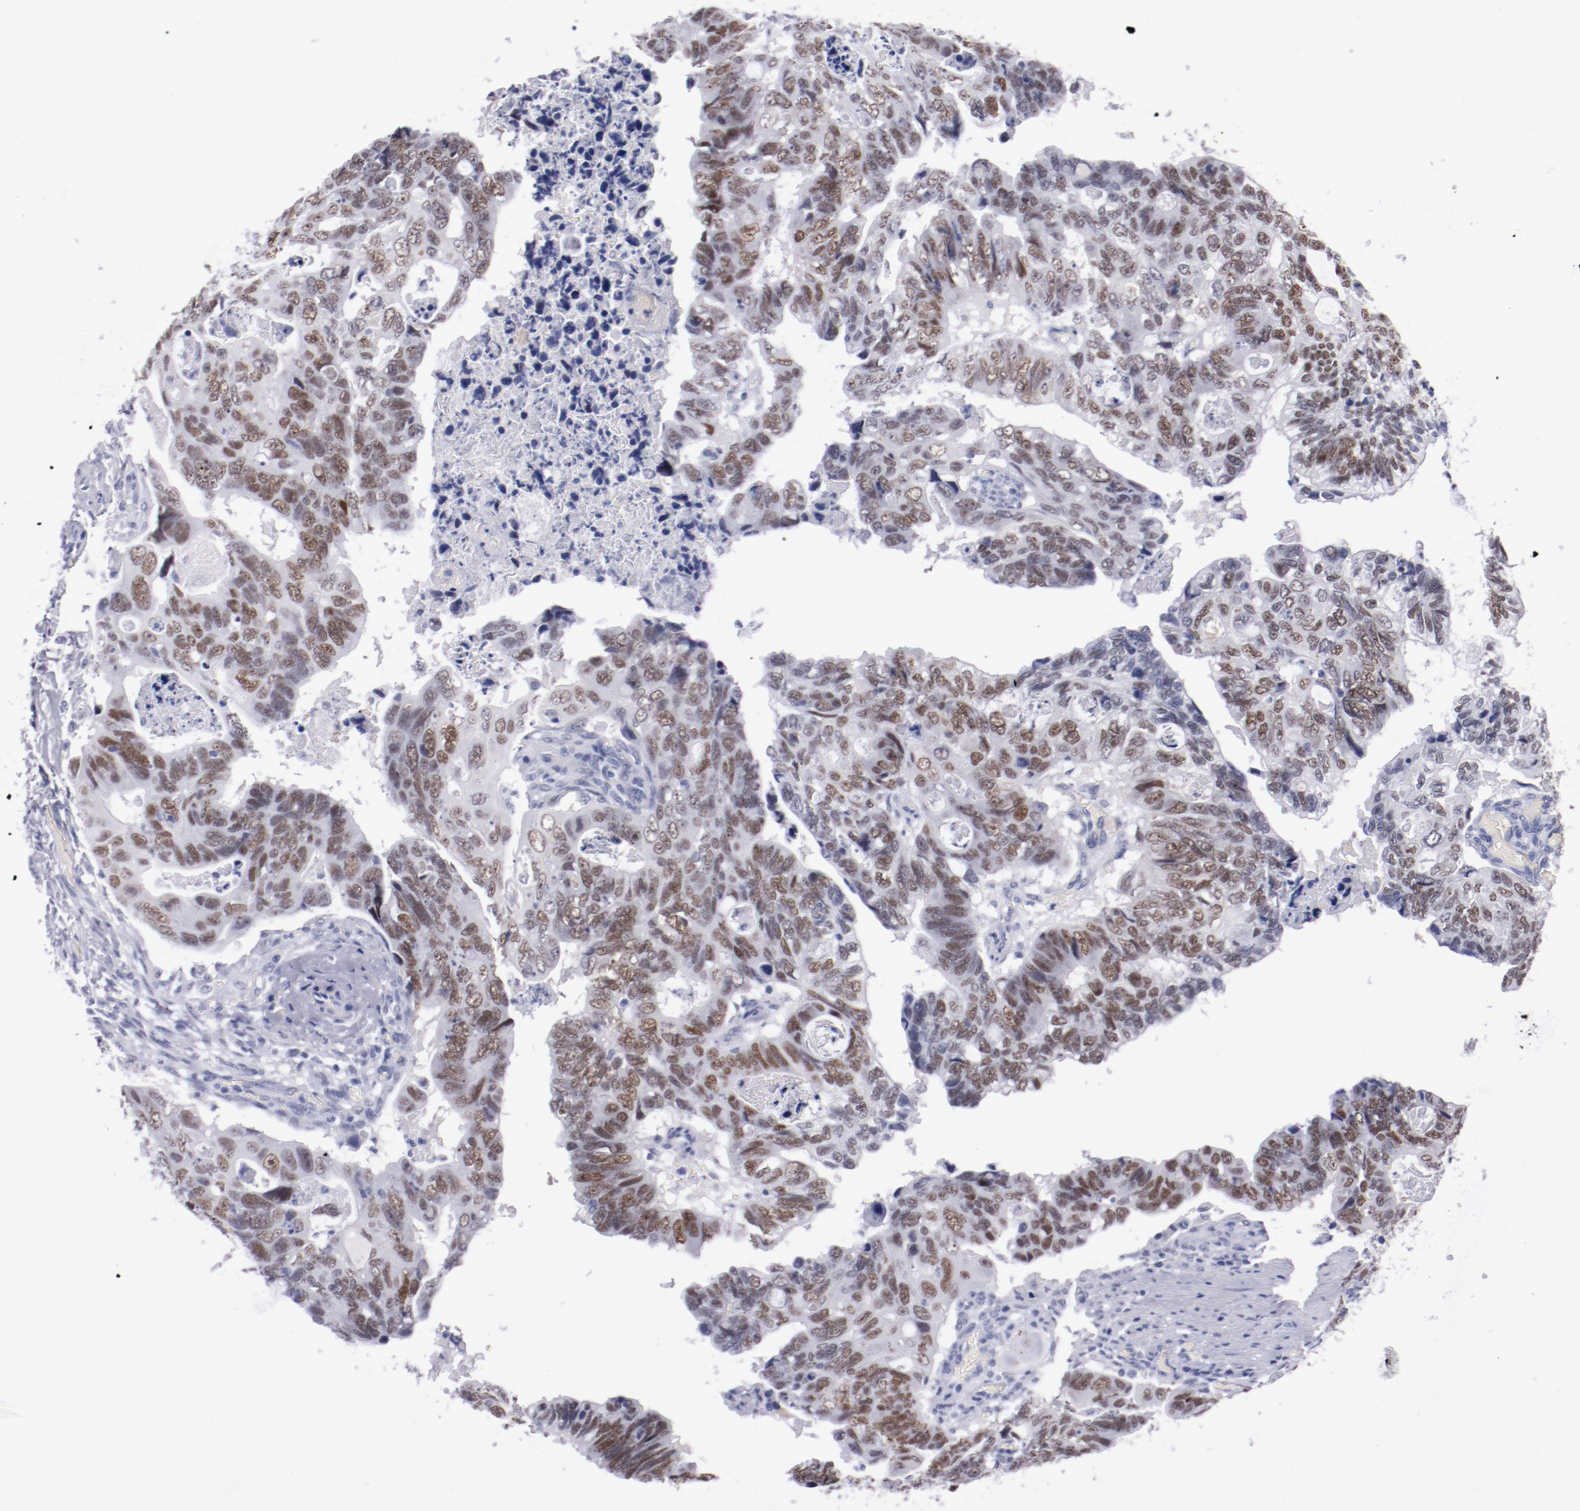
{"staining": {"intensity": "moderate", "quantity": ">75%", "location": "nuclear"}, "tissue": "colorectal cancer", "cell_type": "Tumor cells", "image_type": "cancer", "snomed": [{"axis": "morphology", "description": "Adenocarcinoma, NOS"}, {"axis": "topography", "description": "Rectum"}], "caption": "Colorectal adenocarcinoma stained for a protein (brown) shows moderate nuclear positive positivity in approximately >75% of tumor cells.", "gene": "HNF1B", "patient": {"sex": "male", "age": 53}}